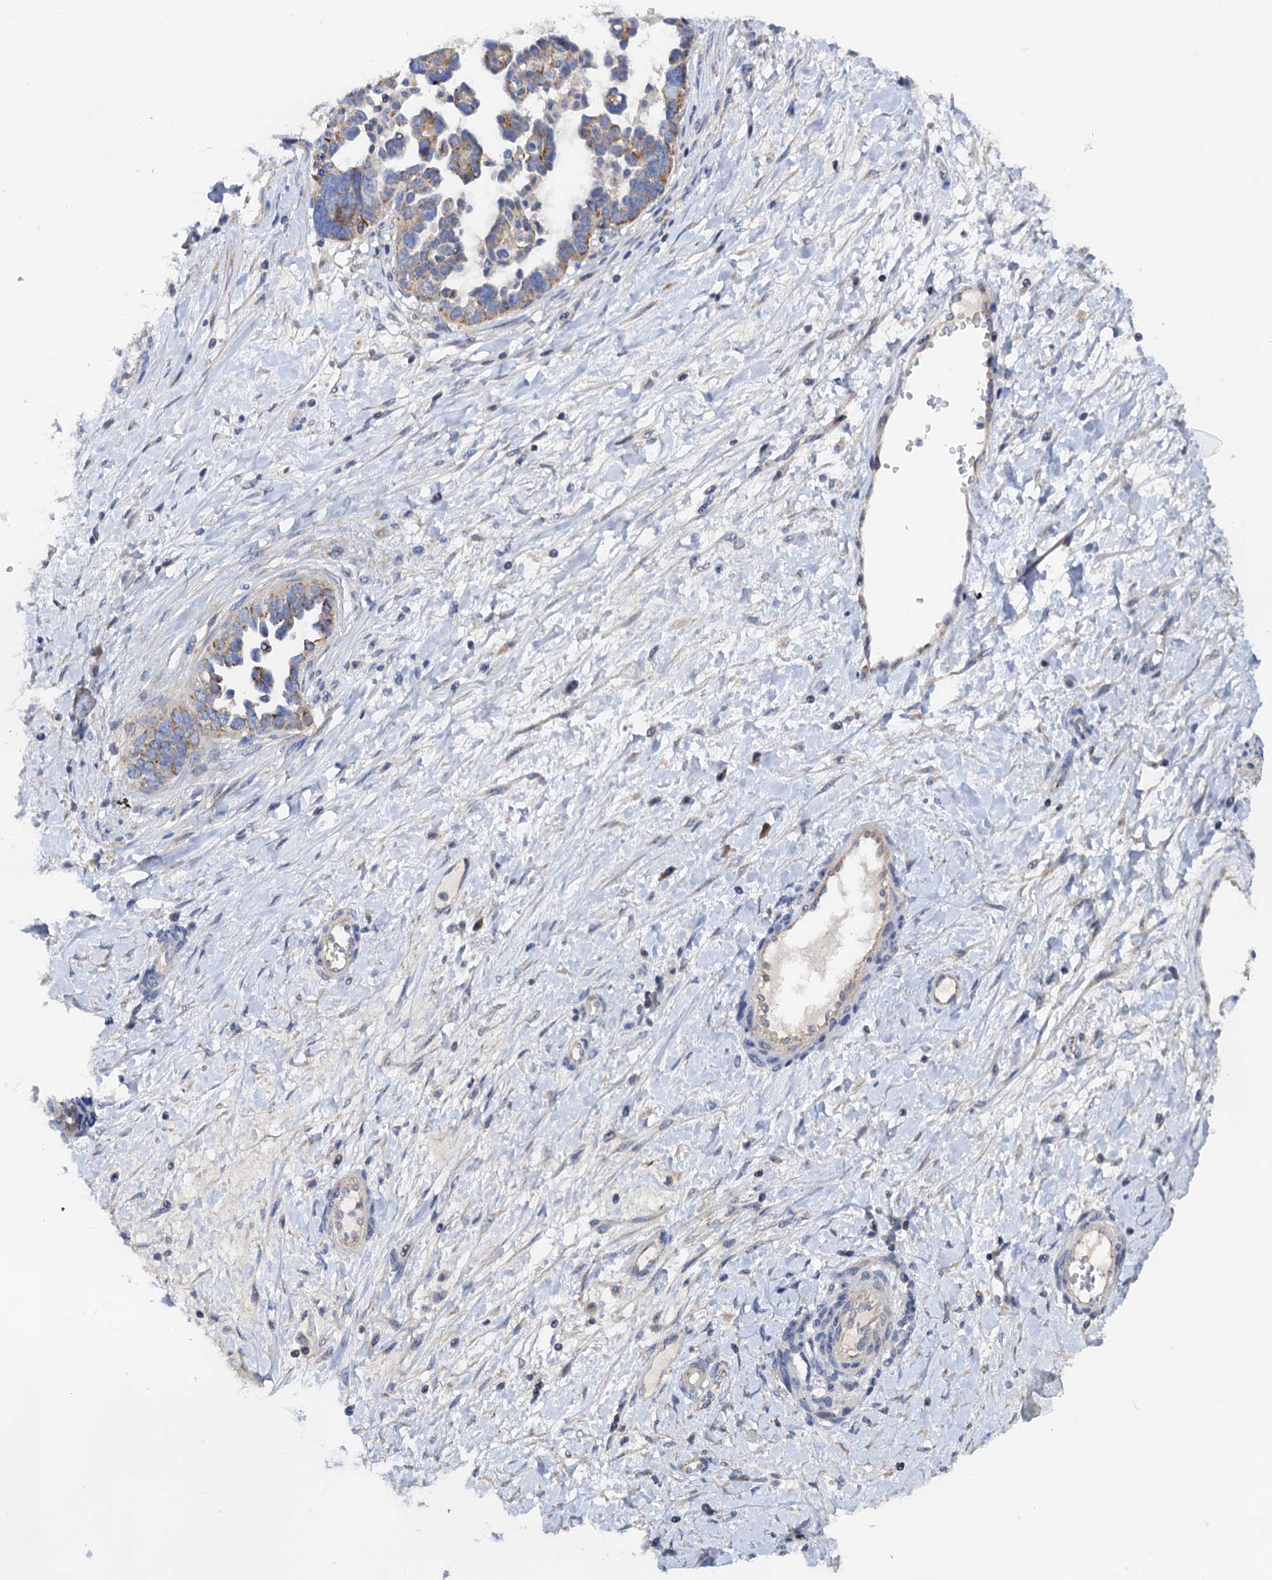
{"staining": {"intensity": "moderate", "quantity": "<25%", "location": "cytoplasmic/membranous"}, "tissue": "ovarian cancer", "cell_type": "Tumor cells", "image_type": "cancer", "snomed": [{"axis": "morphology", "description": "Cystadenocarcinoma, serous, NOS"}, {"axis": "topography", "description": "Ovary"}], "caption": "Immunohistochemistry (IHC) image of human ovarian cancer stained for a protein (brown), which reveals low levels of moderate cytoplasmic/membranous positivity in approximately <25% of tumor cells.", "gene": "MRPL48", "patient": {"sex": "female", "age": 54}}